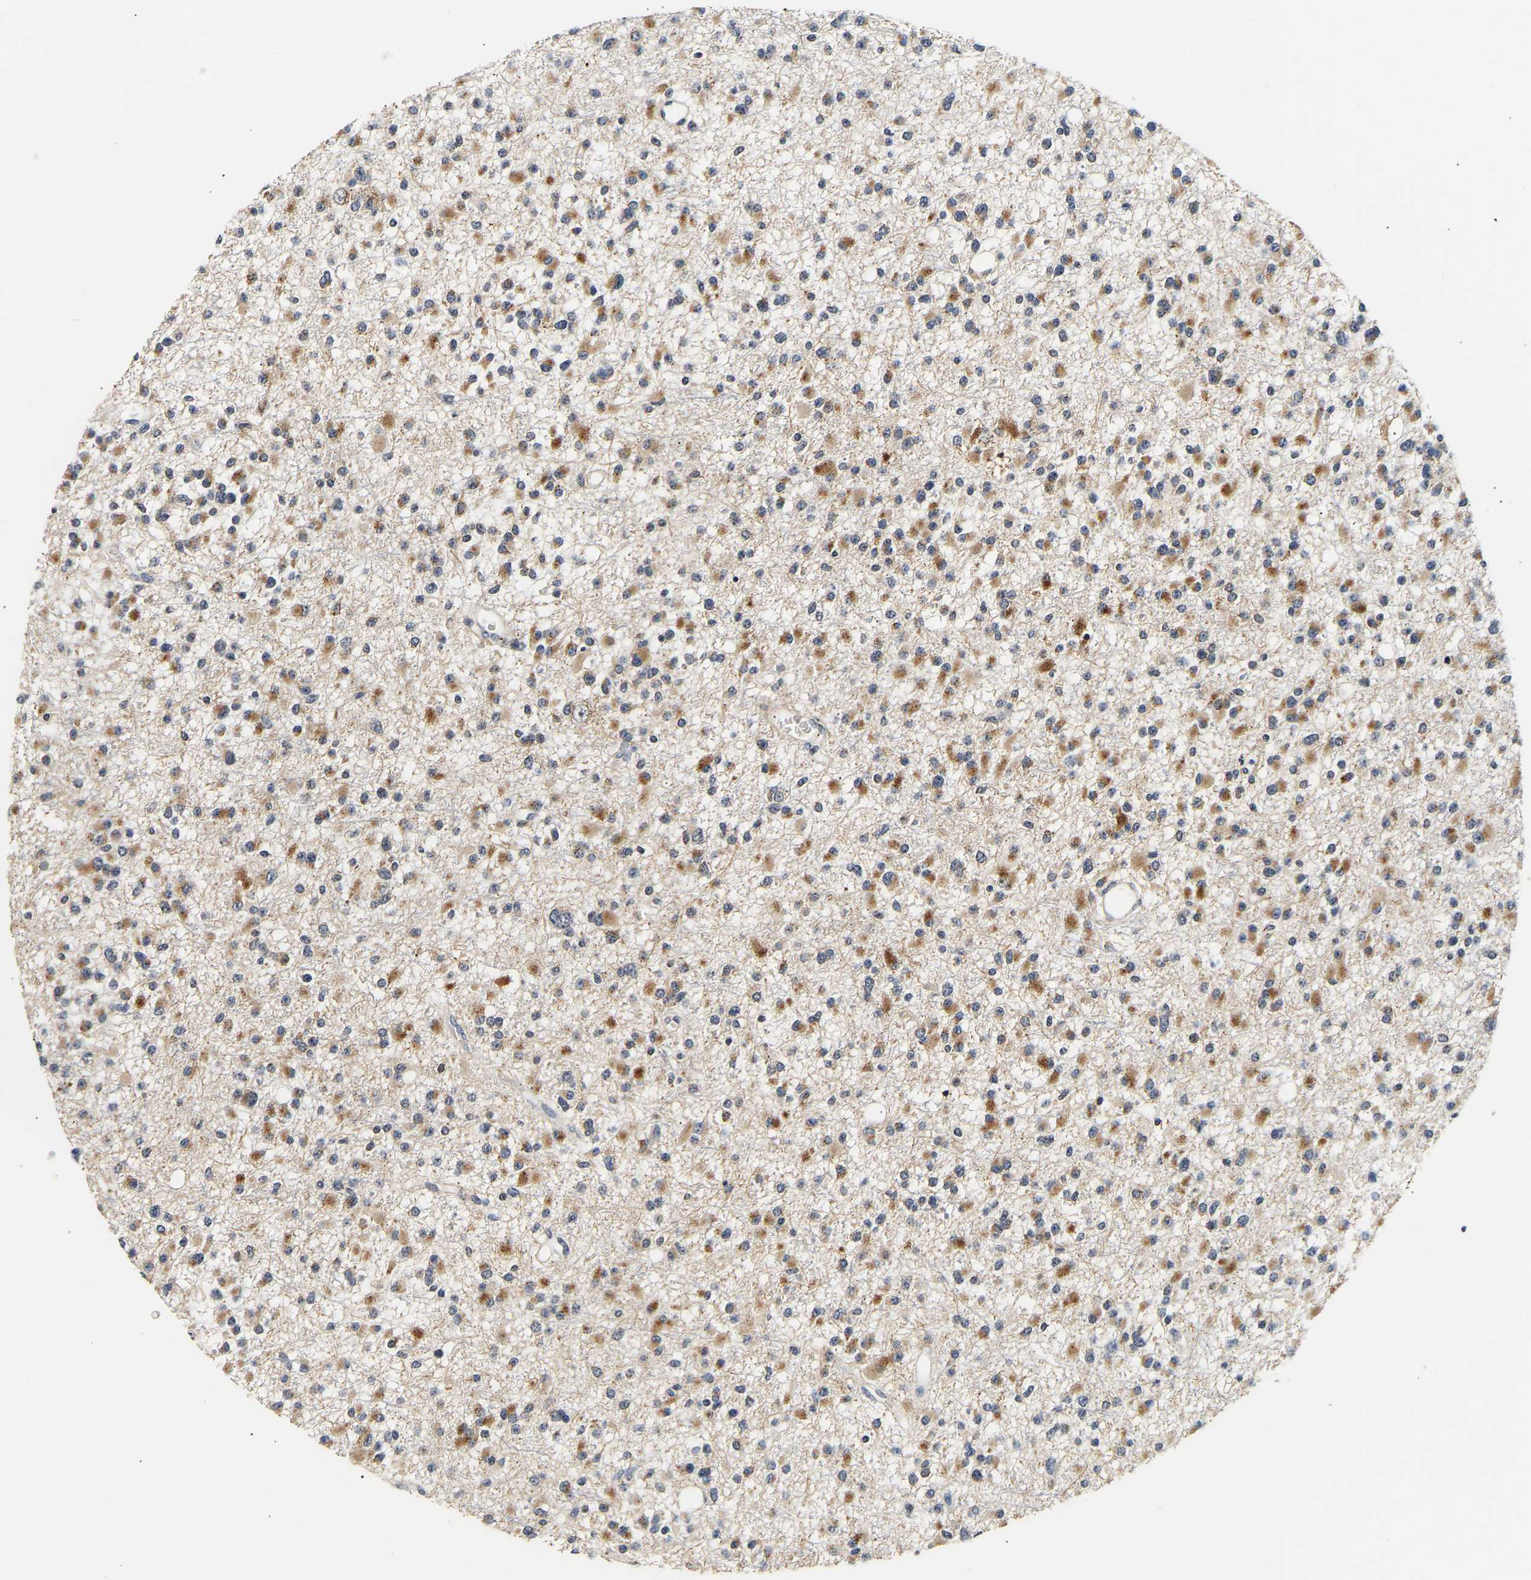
{"staining": {"intensity": "moderate", "quantity": ">75%", "location": "cytoplasmic/membranous"}, "tissue": "glioma", "cell_type": "Tumor cells", "image_type": "cancer", "snomed": [{"axis": "morphology", "description": "Glioma, malignant, Low grade"}, {"axis": "topography", "description": "Brain"}], "caption": "Malignant glioma (low-grade) stained for a protein (brown) reveals moderate cytoplasmic/membranous positive expression in about >75% of tumor cells.", "gene": "SMU1", "patient": {"sex": "female", "age": 22}}